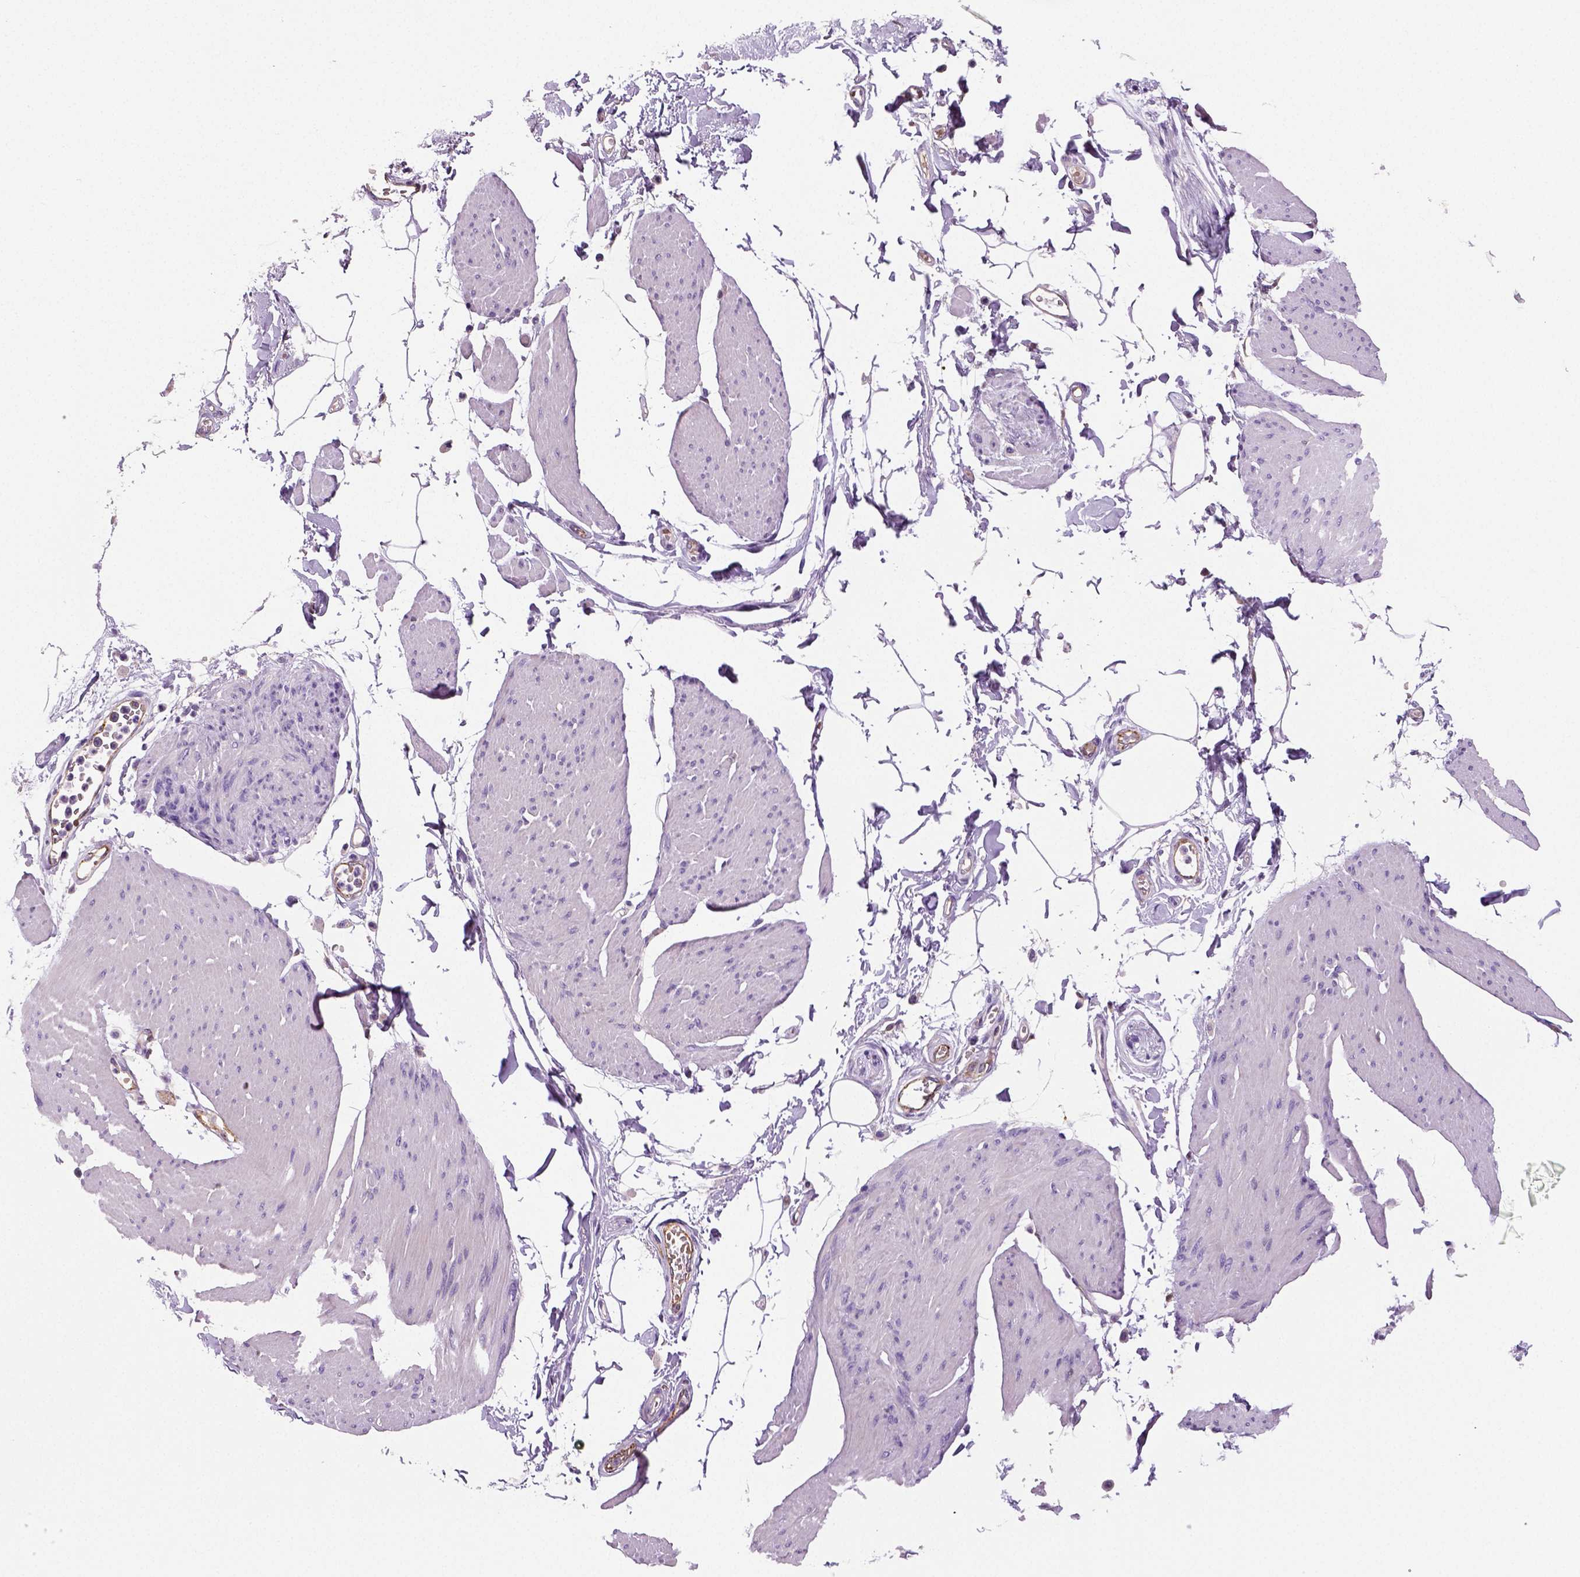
{"staining": {"intensity": "negative", "quantity": "none", "location": "none"}, "tissue": "smooth muscle", "cell_type": "Smooth muscle cells", "image_type": "normal", "snomed": [{"axis": "morphology", "description": "Normal tissue, NOS"}, {"axis": "topography", "description": "Adipose tissue"}, {"axis": "topography", "description": "Smooth muscle"}, {"axis": "topography", "description": "Peripheral nerve tissue"}], "caption": "Immunohistochemistry photomicrograph of benign smooth muscle: human smooth muscle stained with DAB displays no significant protein positivity in smooth muscle cells.", "gene": "ENSG00000250349", "patient": {"sex": "male", "age": 83}}